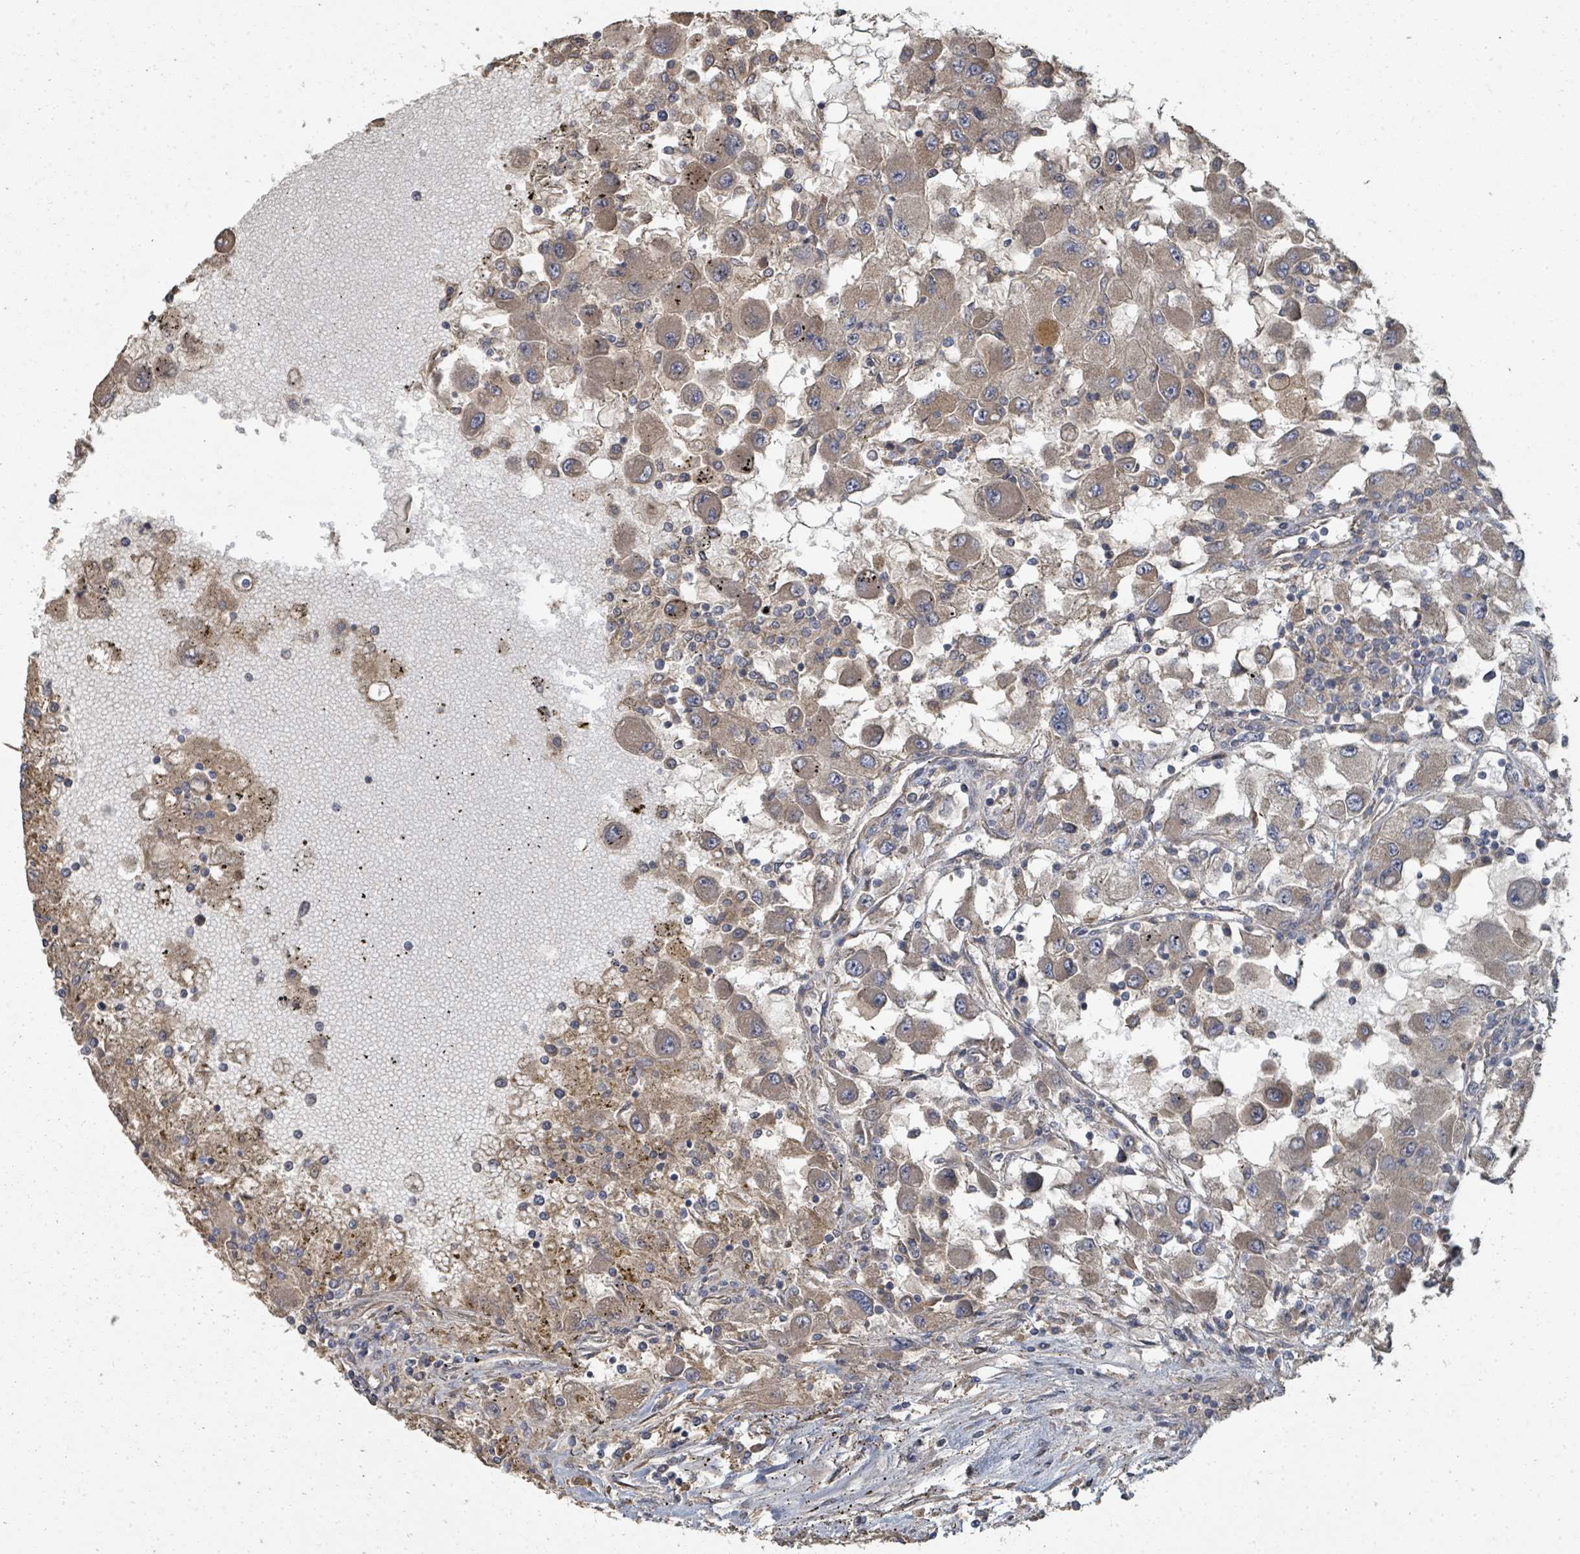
{"staining": {"intensity": "moderate", "quantity": "25%-75%", "location": "cytoplasmic/membranous"}, "tissue": "renal cancer", "cell_type": "Tumor cells", "image_type": "cancer", "snomed": [{"axis": "morphology", "description": "Adenocarcinoma, NOS"}, {"axis": "topography", "description": "Kidney"}], "caption": "Immunohistochemical staining of human adenocarcinoma (renal) demonstrates medium levels of moderate cytoplasmic/membranous positivity in approximately 25%-75% of tumor cells.", "gene": "WDFY1", "patient": {"sex": "female", "age": 67}}